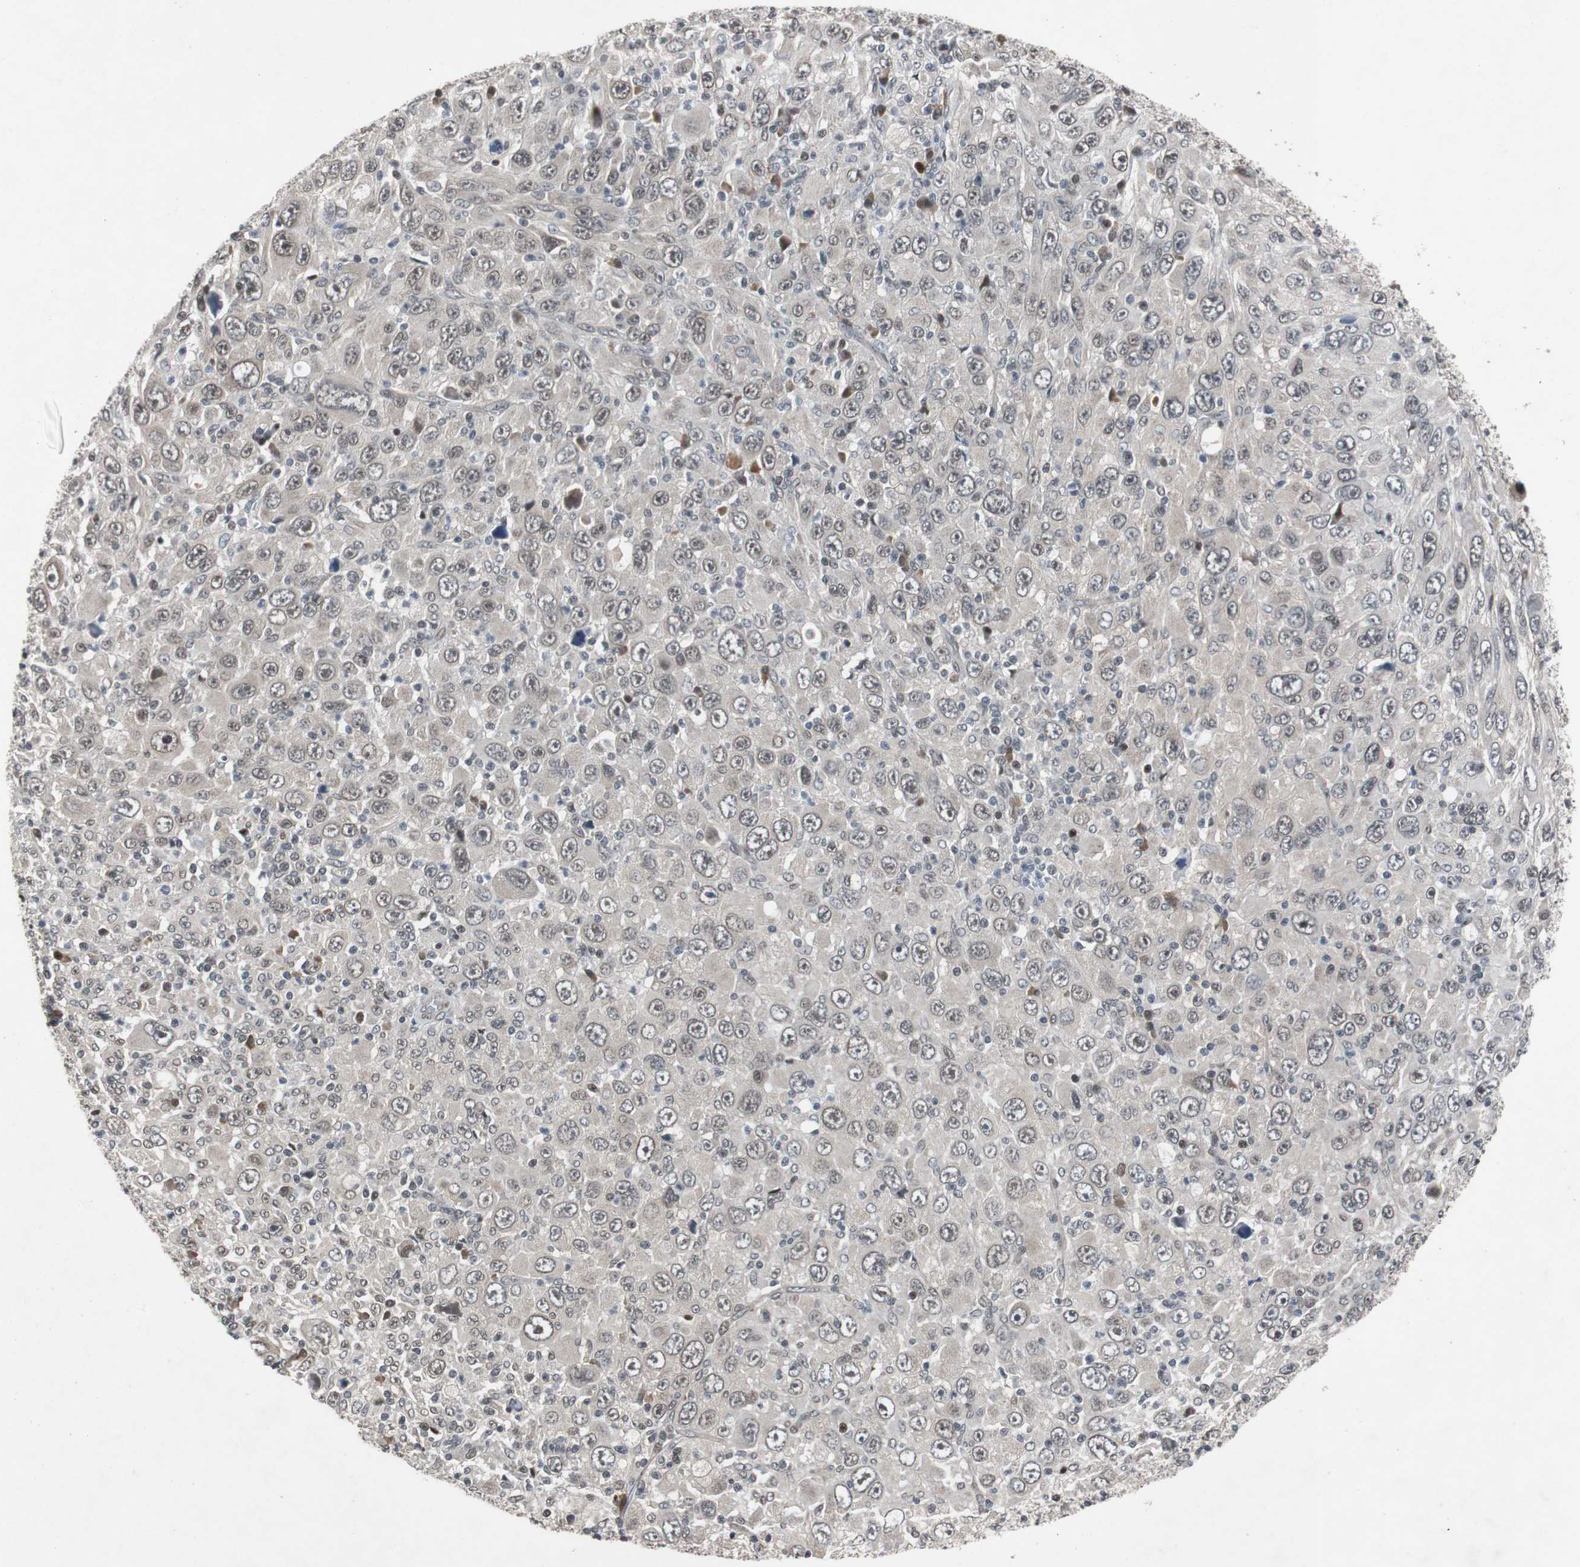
{"staining": {"intensity": "negative", "quantity": "none", "location": "none"}, "tissue": "melanoma", "cell_type": "Tumor cells", "image_type": "cancer", "snomed": [{"axis": "morphology", "description": "Malignant melanoma, Metastatic site"}, {"axis": "topography", "description": "Skin"}], "caption": "Immunohistochemistry of human malignant melanoma (metastatic site) exhibits no staining in tumor cells. (DAB (3,3'-diaminobenzidine) IHC visualized using brightfield microscopy, high magnification).", "gene": "TP63", "patient": {"sex": "female", "age": 56}}